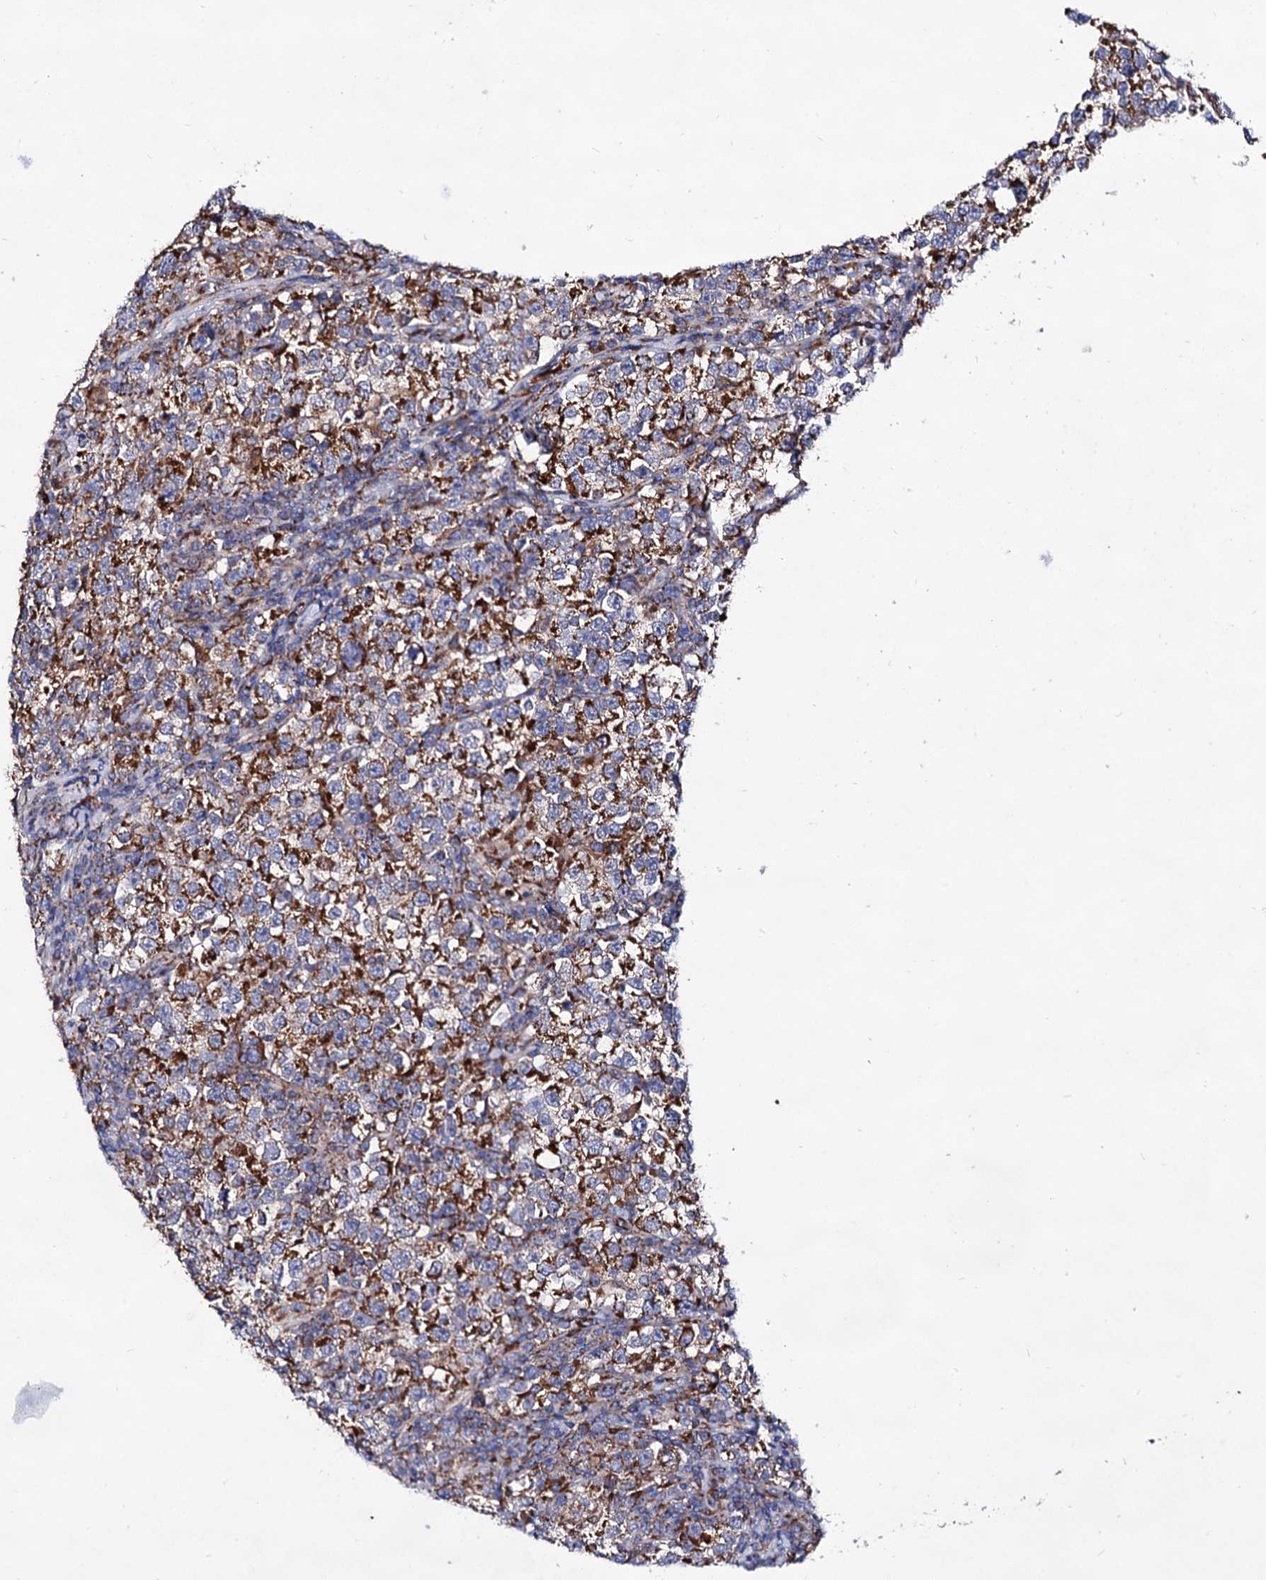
{"staining": {"intensity": "moderate", "quantity": ">75%", "location": "cytoplasmic/membranous"}, "tissue": "testis cancer", "cell_type": "Tumor cells", "image_type": "cancer", "snomed": [{"axis": "morphology", "description": "Normal tissue, NOS"}, {"axis": "morphology", "description": "Seminoma, NOS"}, {"axis": "topography", "description": "Testis"}], "caption": "Protein analysis of seminoma (testis) tissue shows moderate cytoplasmic/membranous staining in about >75% of tumor cells.", "gene": "ACAD9", "patient": {"sex": "male", "age": 43}}